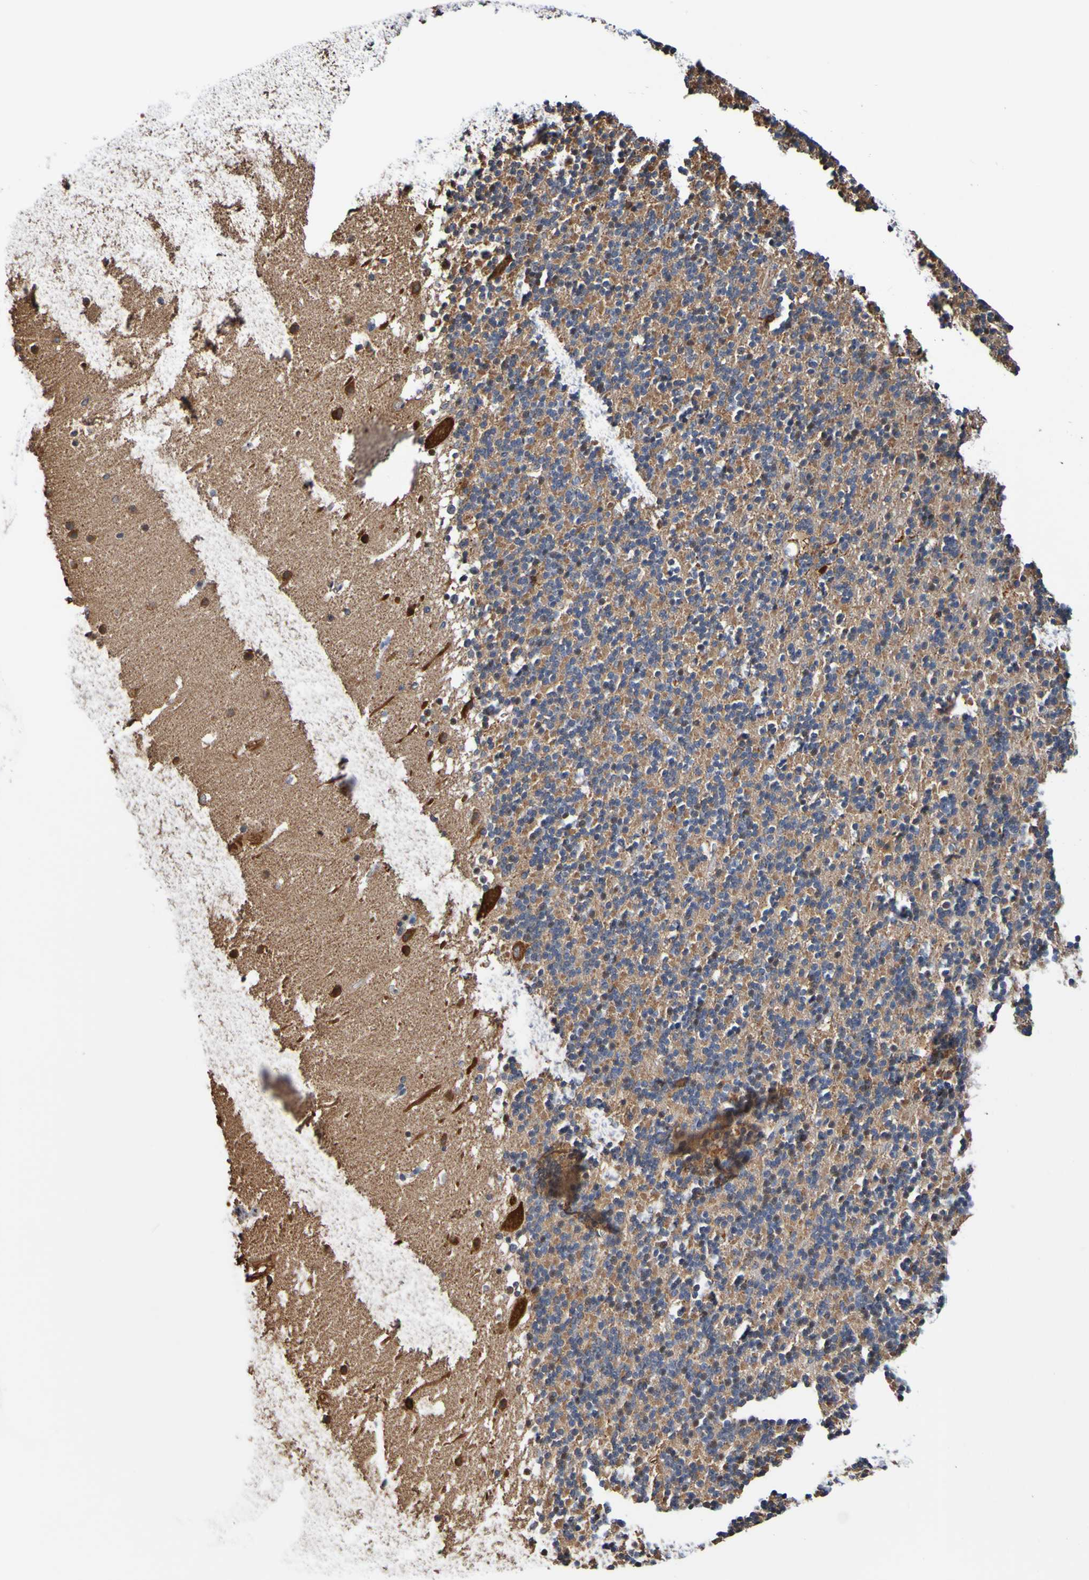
{"staining": {"intensity": "moderate", "quantity": "<25%", "location": "cytoplasmic/membranous"}, "tissue": "cerebellum", "cell_type": "Cells in granular layer", "image_type": "normal", "snomed": [{"axis": "morphology", "description": "Normal tissue, NOS"}, {"axis": "topography", "description": "Cerebellum"}], "caption": "Protein staining of unremarkable cerebellum reveals moderate cytoplasmic/membranous positivity in approximately <25% of cells in granular layer. The staining was performed using DAB (3,3'-diaminobenzidine) to visualize the protein expression in brown, while the nuclei were stained in blue with hematoxylin (Magnification: 20x).", "gene": "AXIN1", "patient": {"sex": "male", "age": 45}}